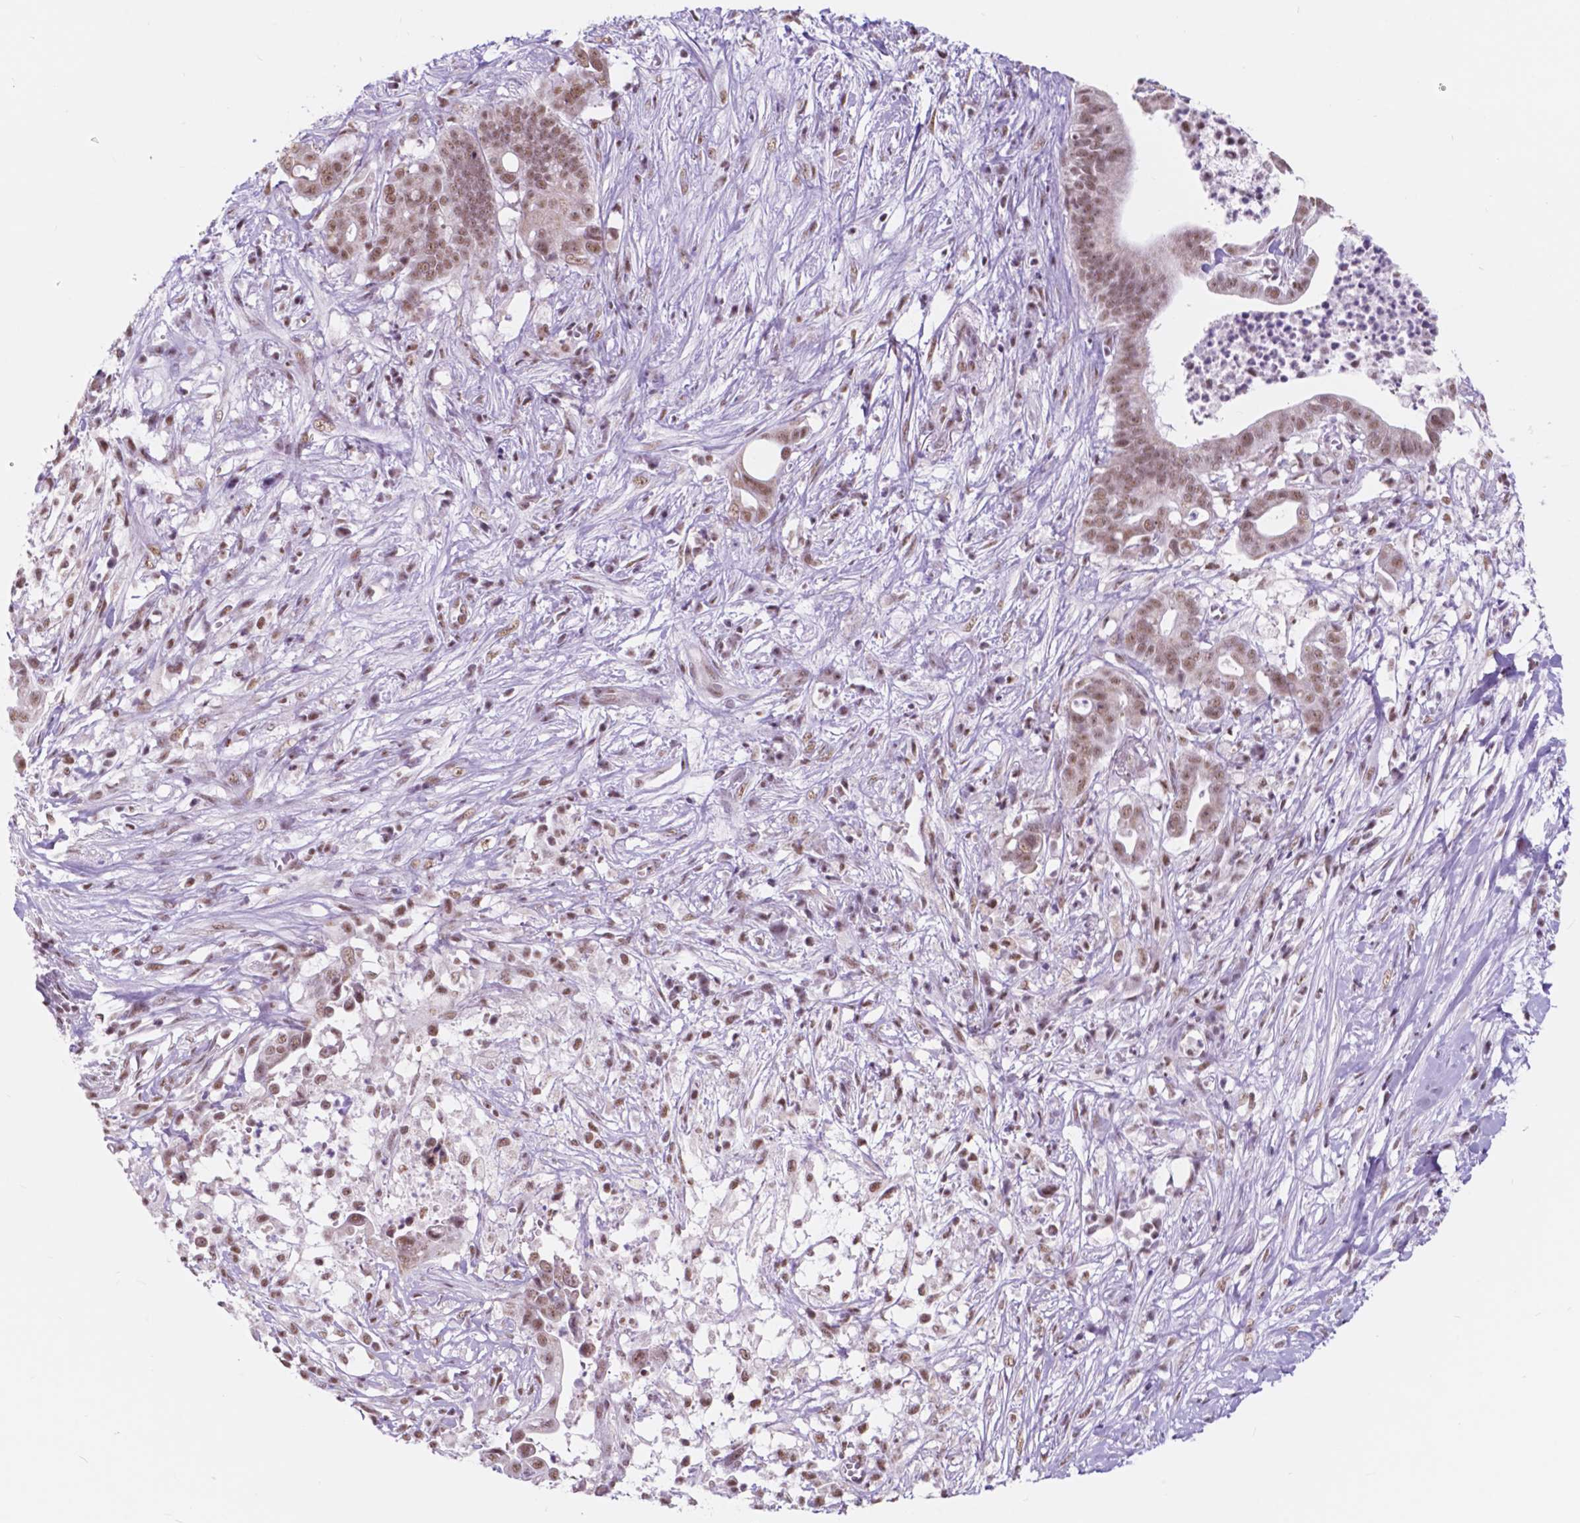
{"staining": {"intensity": "moderate", "quantity": ">75%", "location": "nuclear"}, "tissue": "pancreatic cancer", "cell_type": "Tumor cells", "image_type": "cancer", "snomed": [{"axis": "morphology", "description": "Adenocarcinoma, NOS"}, {"axis": "topography", "description": "Pancreas"}], "caption": "DAB (3,3'-diaminobenzidine) immunohistochemical staining of pancreatic cancer displays moderate nuclear protein expression in about >75% of tumor cells. (Stains: DAB (3,3'-diaminobenzidine) in brown, nuclei in blue, Microscopy: brightfield microscopy at high magnification).", "gene": "BCAS2", "patient": {"sex": "male", "age": 61}}